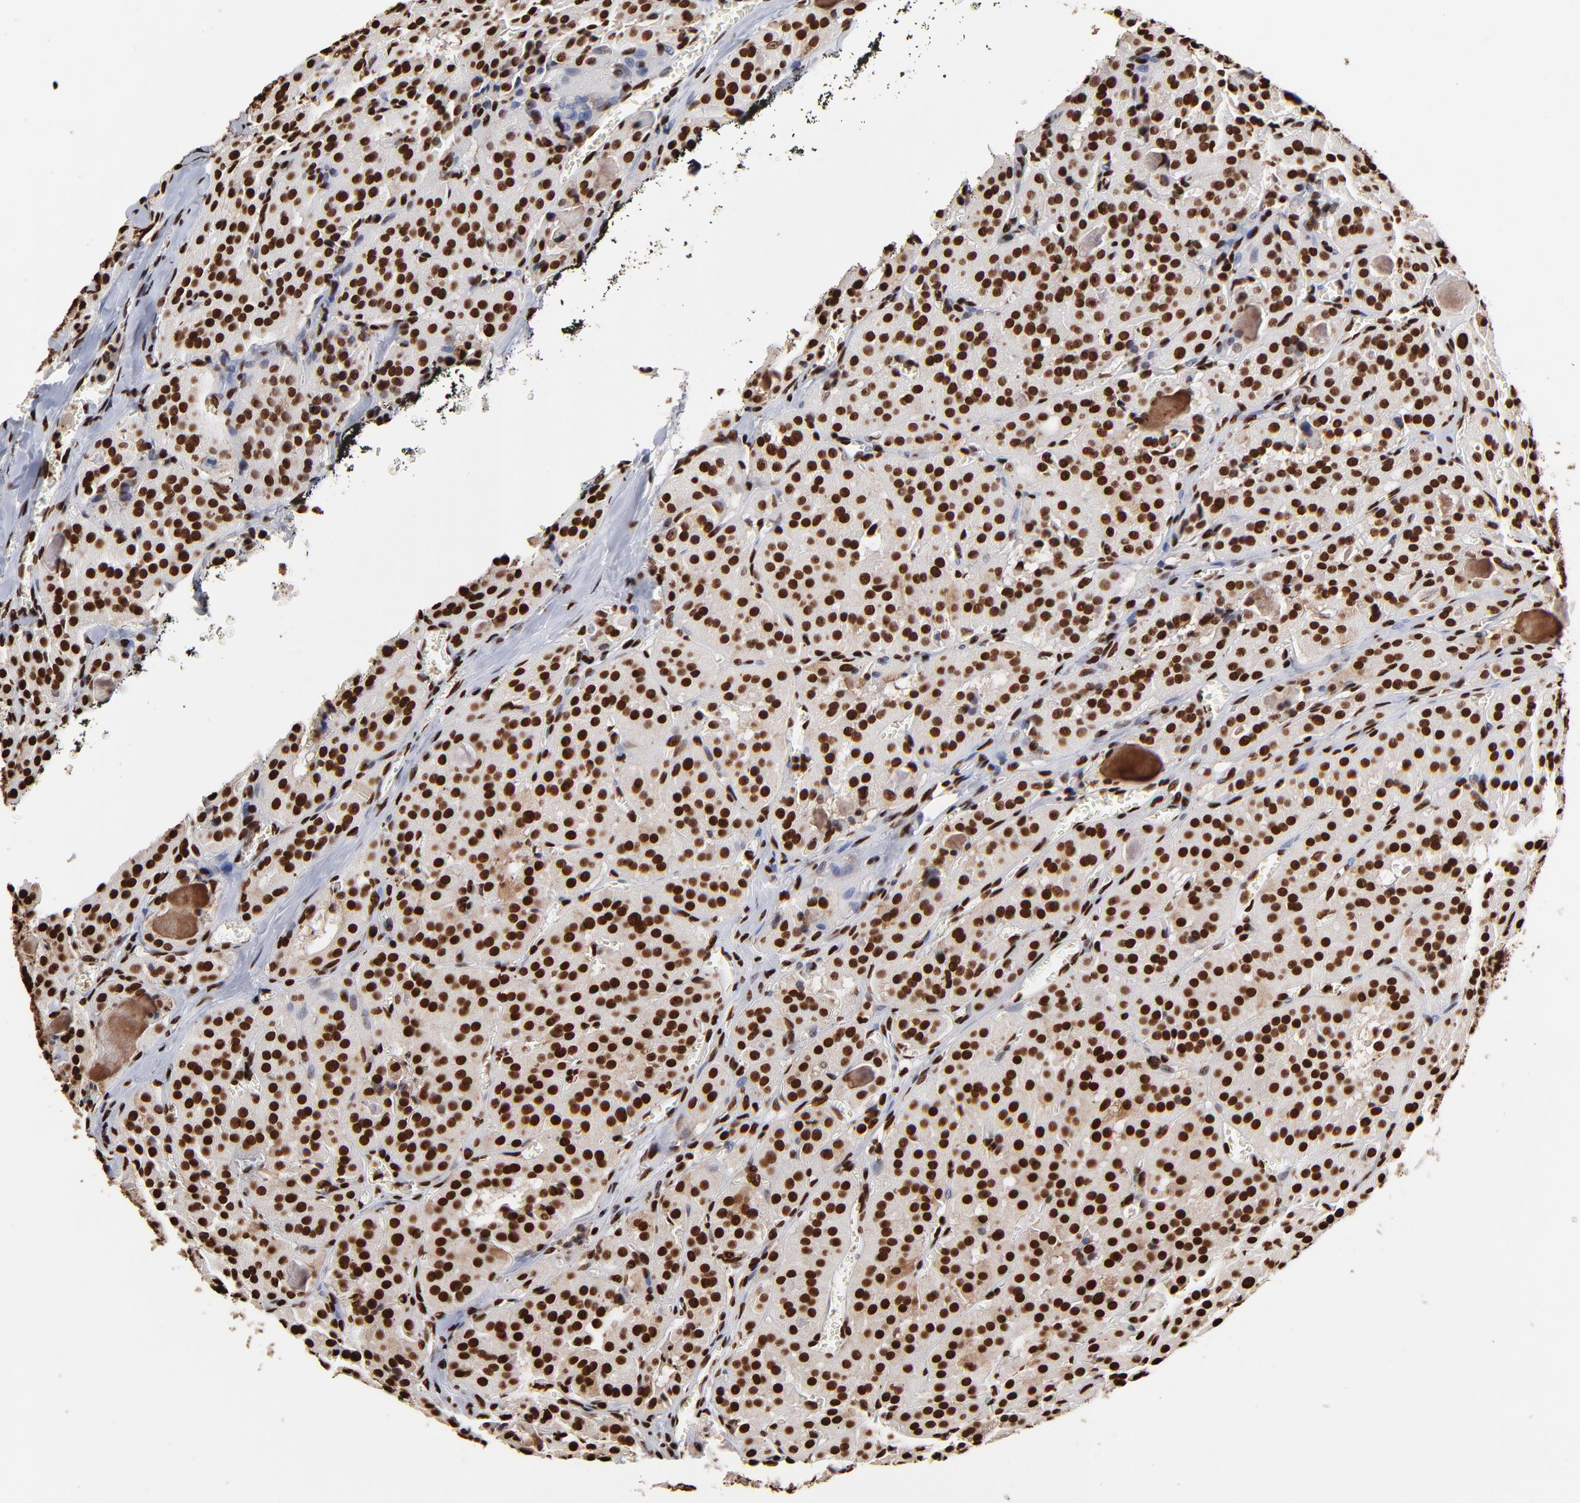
{"staining": {"intensity": "strong", "quantity": ">75%", "location": "nuclear"}, "tissue": "thyroid cancer", "cell_type": "Tumor cells", "image_type": "cancer", "snomed": [{"axis": "morphology", "description": "Carcinoma, NOS"}, {"axis": "topography", "description": "Thyroid gland"}], "caption": "Immunohistochemical staining of thyroid cancer (carcinoma) shows high levels of strong nuclear protein positivity in approximately >75% of tumor cells.", "gene": "ZNF544", "patient": {"sex": "male", "age": 76}}